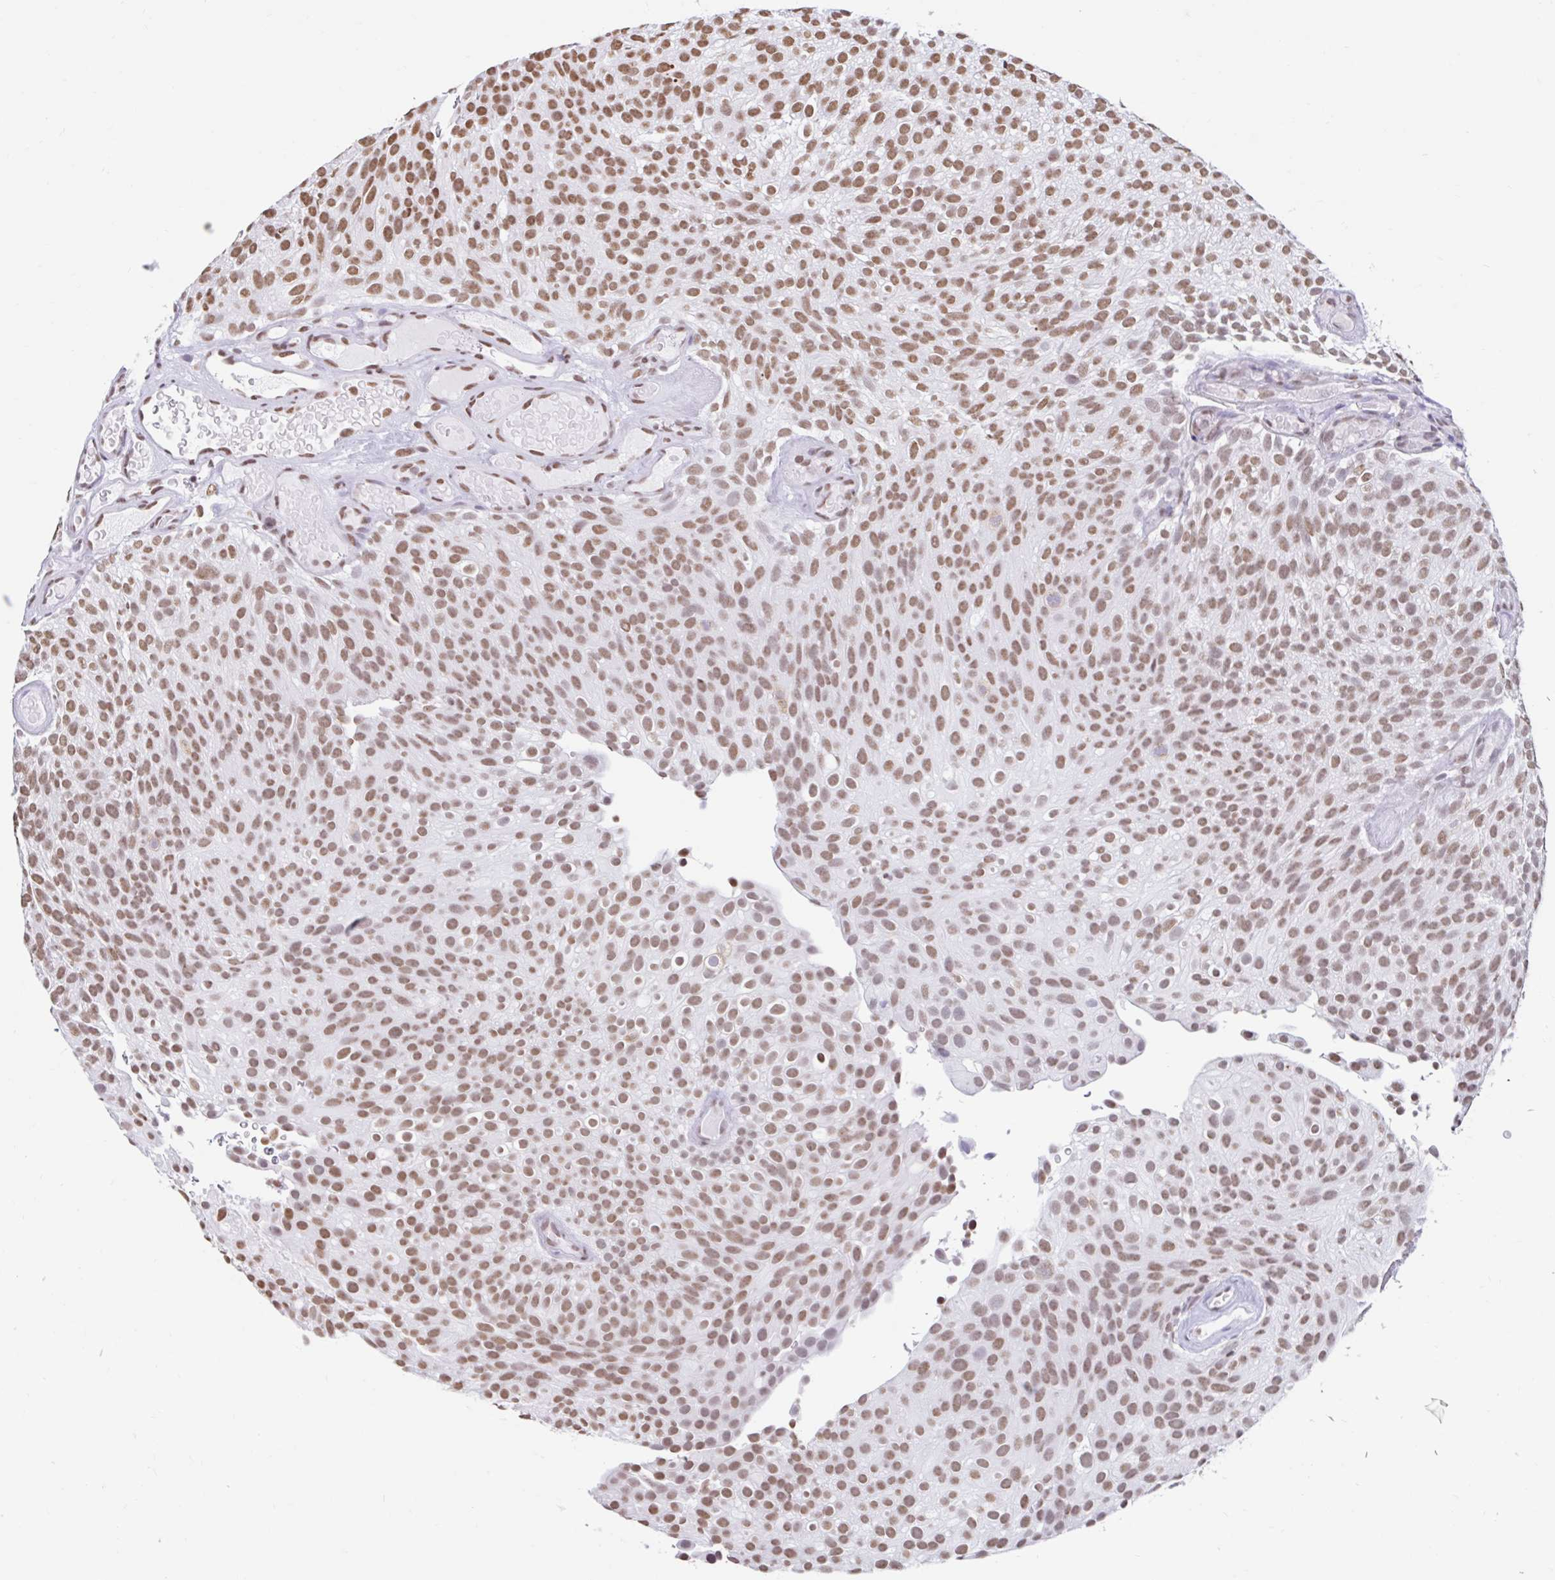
{"staining": {"intensity": "moderate", "quantity": ">75%", "location": "nuclear"}, "tissue": "urothelial cancer", "cell_type": "Tumor cells", "image_type": "cancer", "snomed": [{"axis": "morphology", "description": "Urothelial carcinoma, Low grade"}, {"axis": "topography", "description": "Urinary bladder"}], "caption": "The immunohistochemical stain labels moderate nuclear expression in tumor cells of urothelial cancer tissue. (brown staining indicates protein expression, while blue staining denotes nuclei).", "gene": "KHDRBS1", "patient": {"sex": "male", "age": 78}}